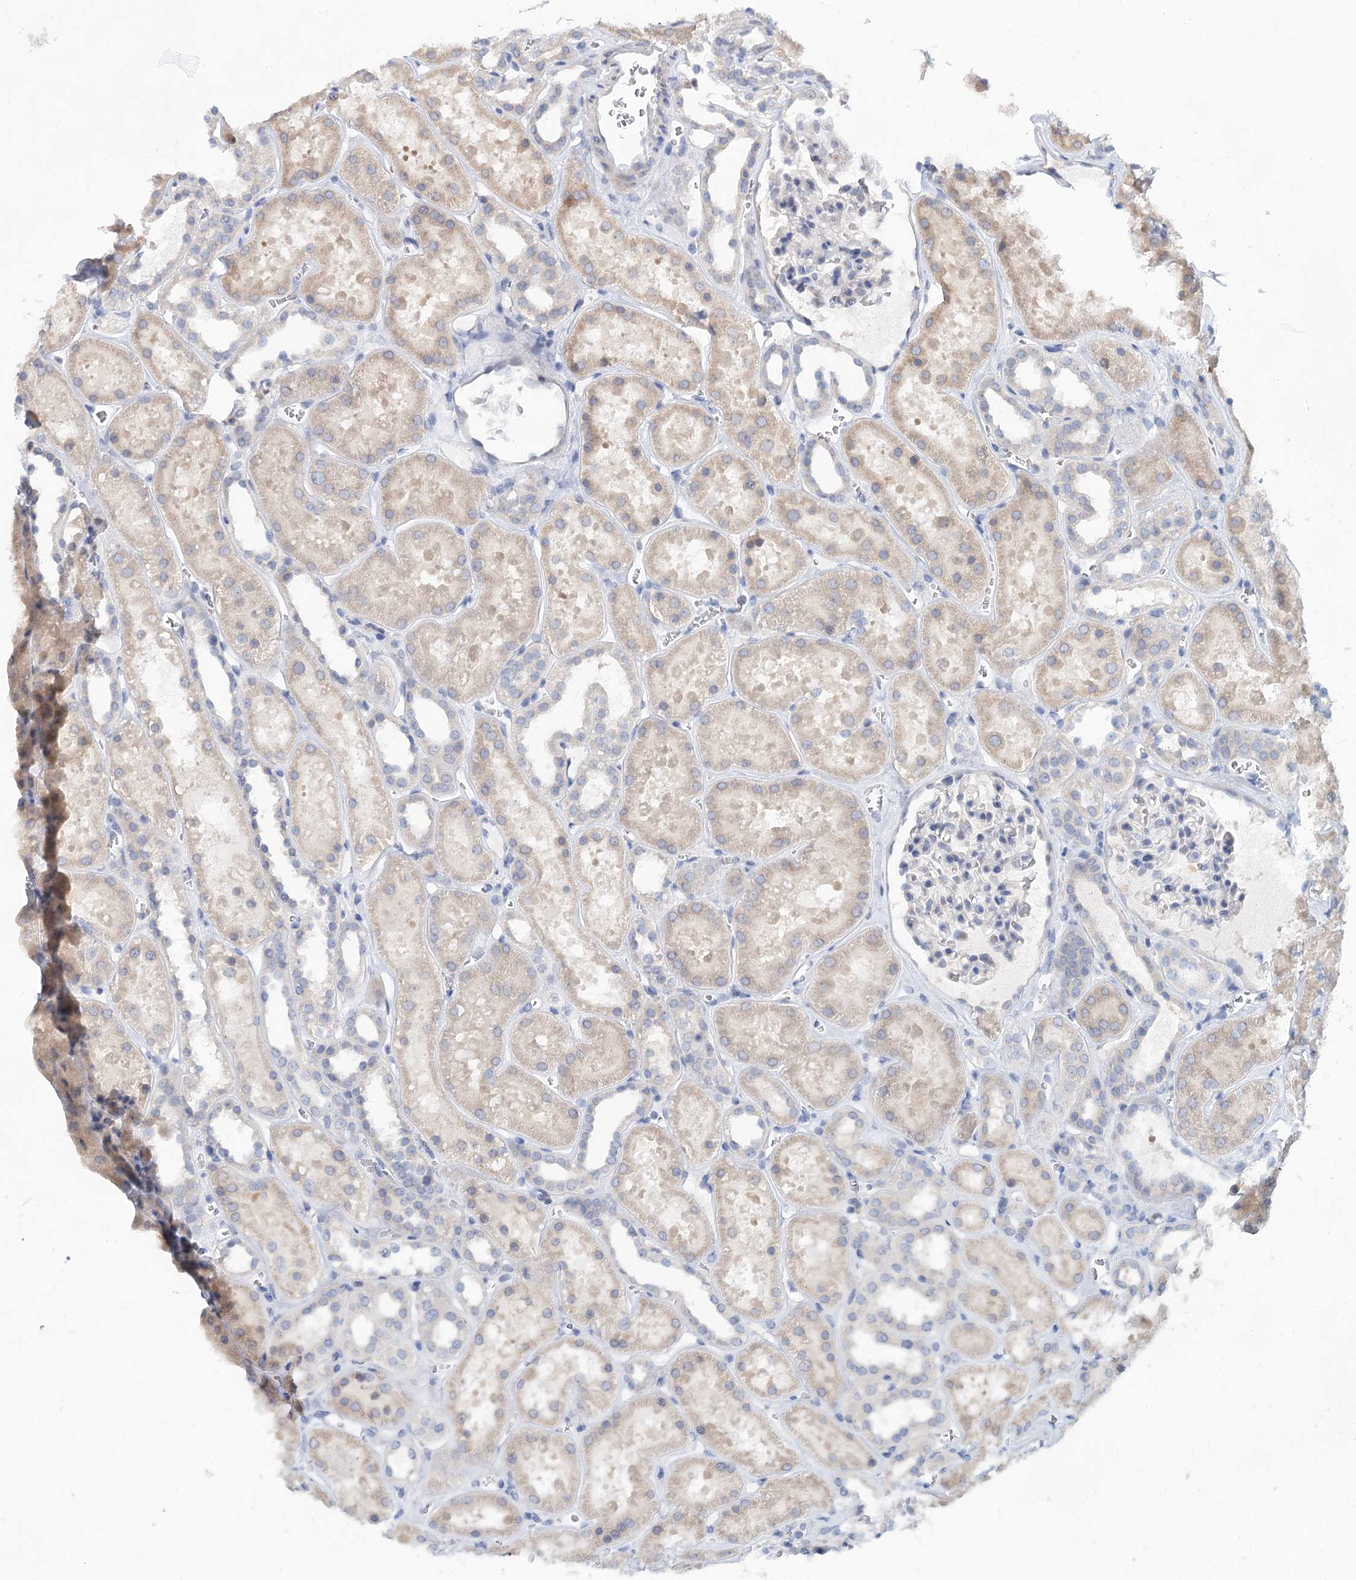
{"staining": {"intensity": "negative", "quantity": "none", "location": "none"}, "tissue": "kidney", "cell_type": "Cells in glomeruli", "image_type": "normal", "snomed": [{"axis": "morphology", "description": "Normal tissue, NOS"}, {"axis": "topography", "description": "Kidney"}], "caption": "The IHC histopathology image has no significant staining in cells in glomeruli of kidney.", "gene": "BLTP1", "patient": {"sex": "female", "age": 41}}